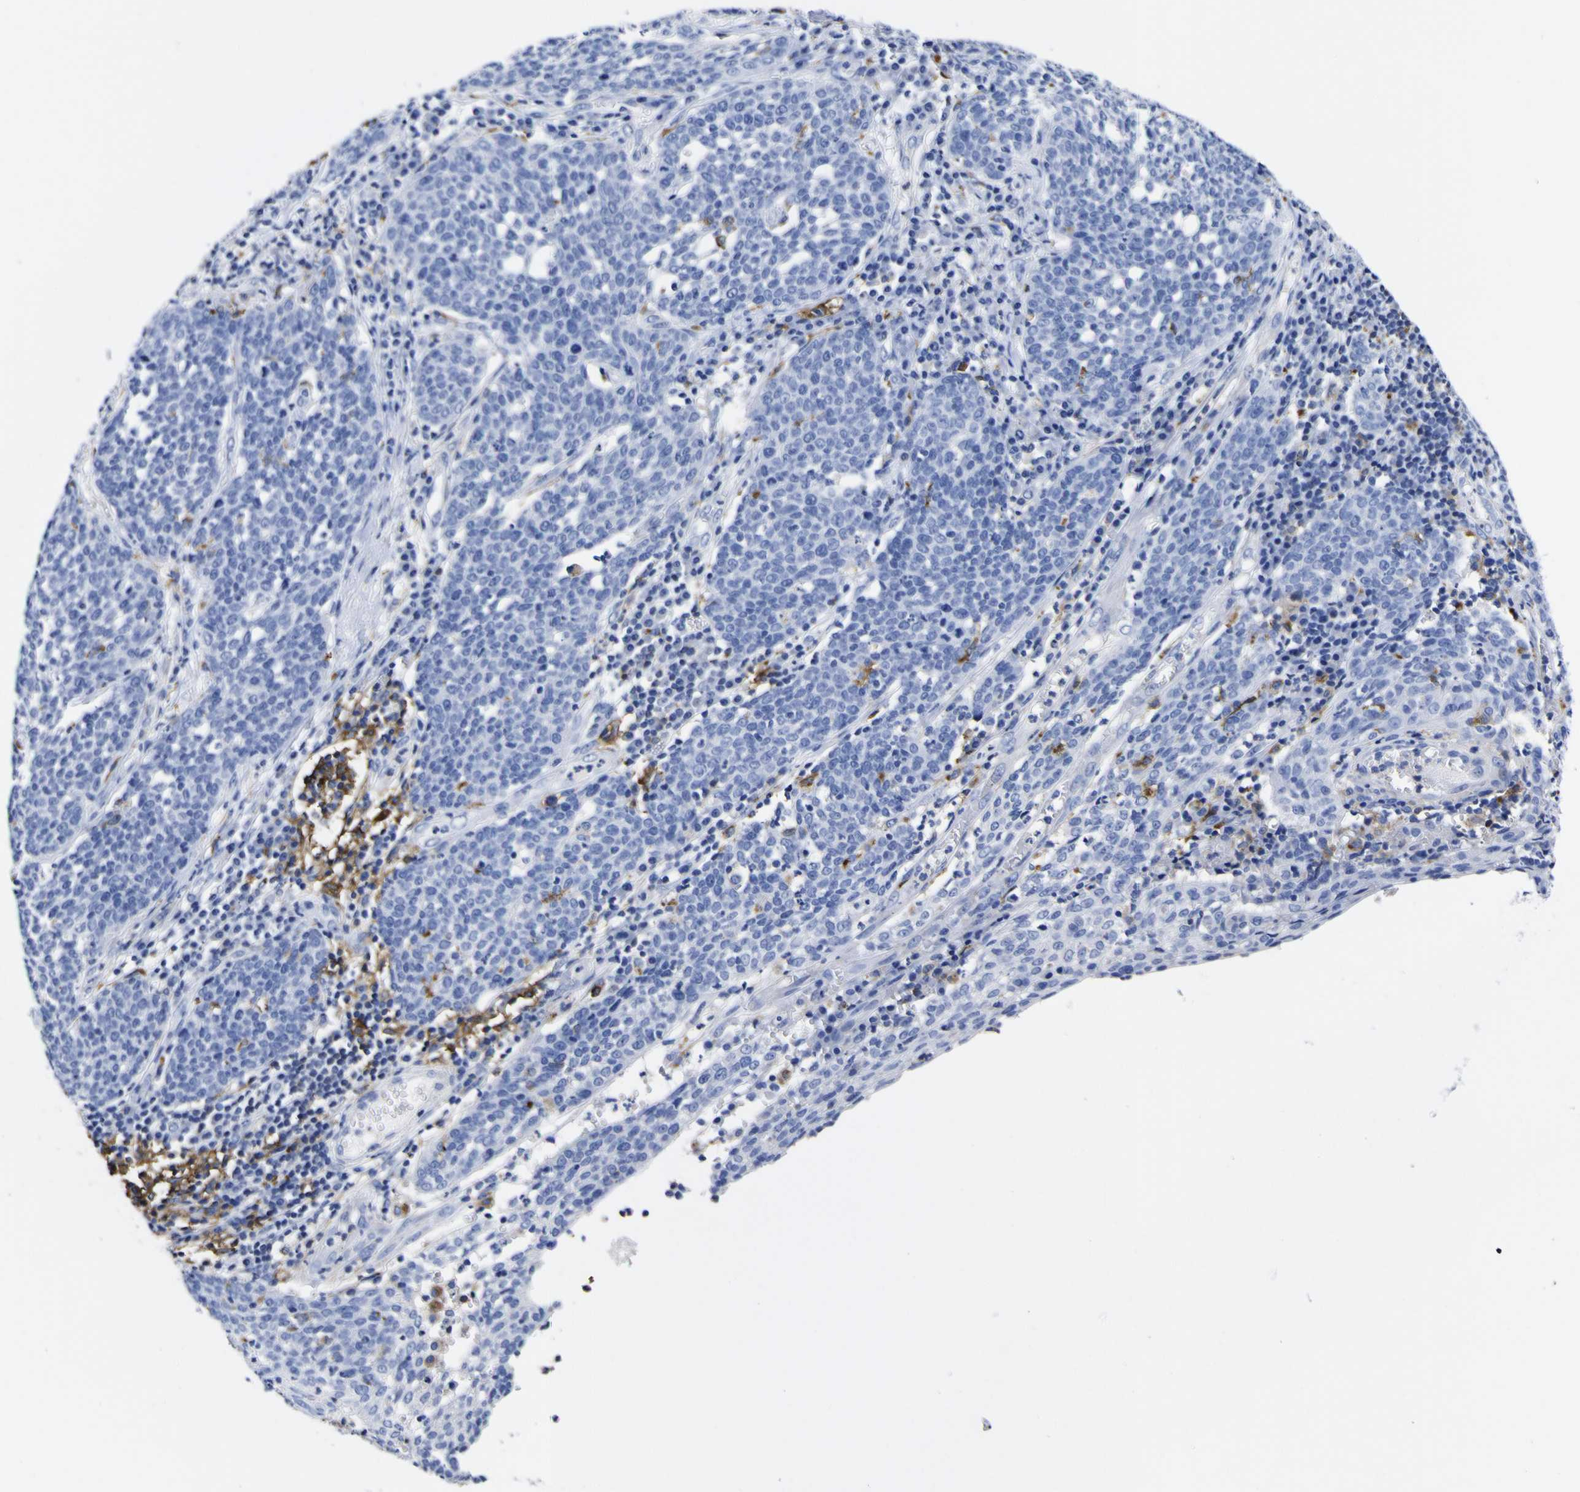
{"staining": {"intensity": "negative", "quantity": "none", "location": "none"}, "tissue": "cervical cancer", "cell_type": "Tumor cells", "image_type": "cancer", "snomed": [{"axis": "morphology", "description": "Squamous cell carcinoma, NOS"}, {"axis": "topography", "description": "Cervix"}], "caption": "Protein analysis of cervical cancer (squamous cell carcinoma) reveals no significant positivity in tumor cells.", "gene": "HLA-DQA1", "patient": {"sex": "female", "age": 34}}